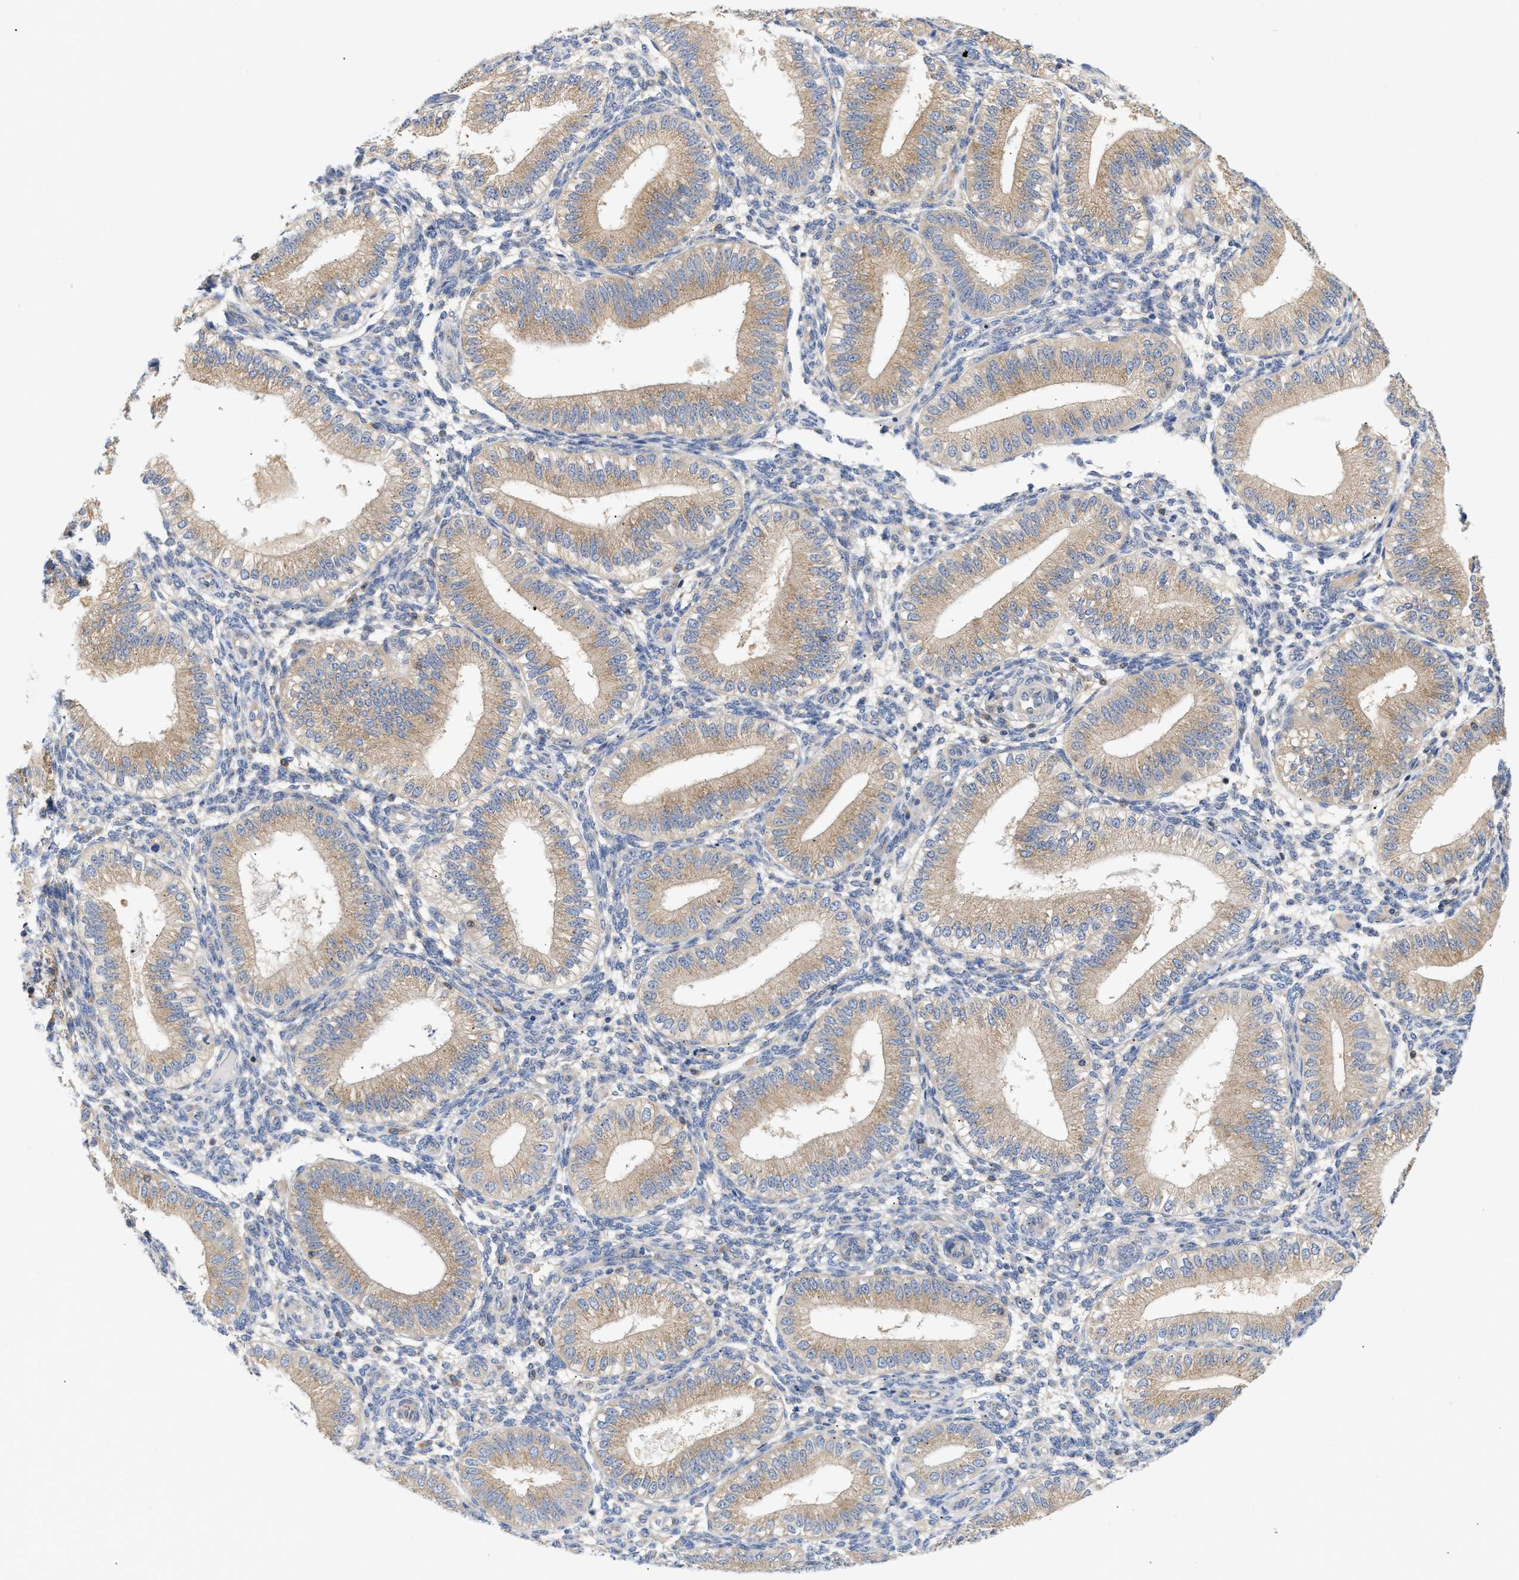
{"staining": {"intensity": "negative", "quantity": "none", "location": "none"}, "tissue": "endometrium", "cell_type": "Cells in endometrial stroma", "image_type": "normal", "snomed": [{"axis": "morphology", "description": "Normal tissue, NOS"}, {"axis": "topography", "description": "Endometrium"}], "caption": "This is a photomicrograph of immunohistochemistry staining of normal endometrium, which shows no expression in cells in endometrial stroma.", "gene": "TRIM50", "patient": {"sex": "female", "age": 39}}